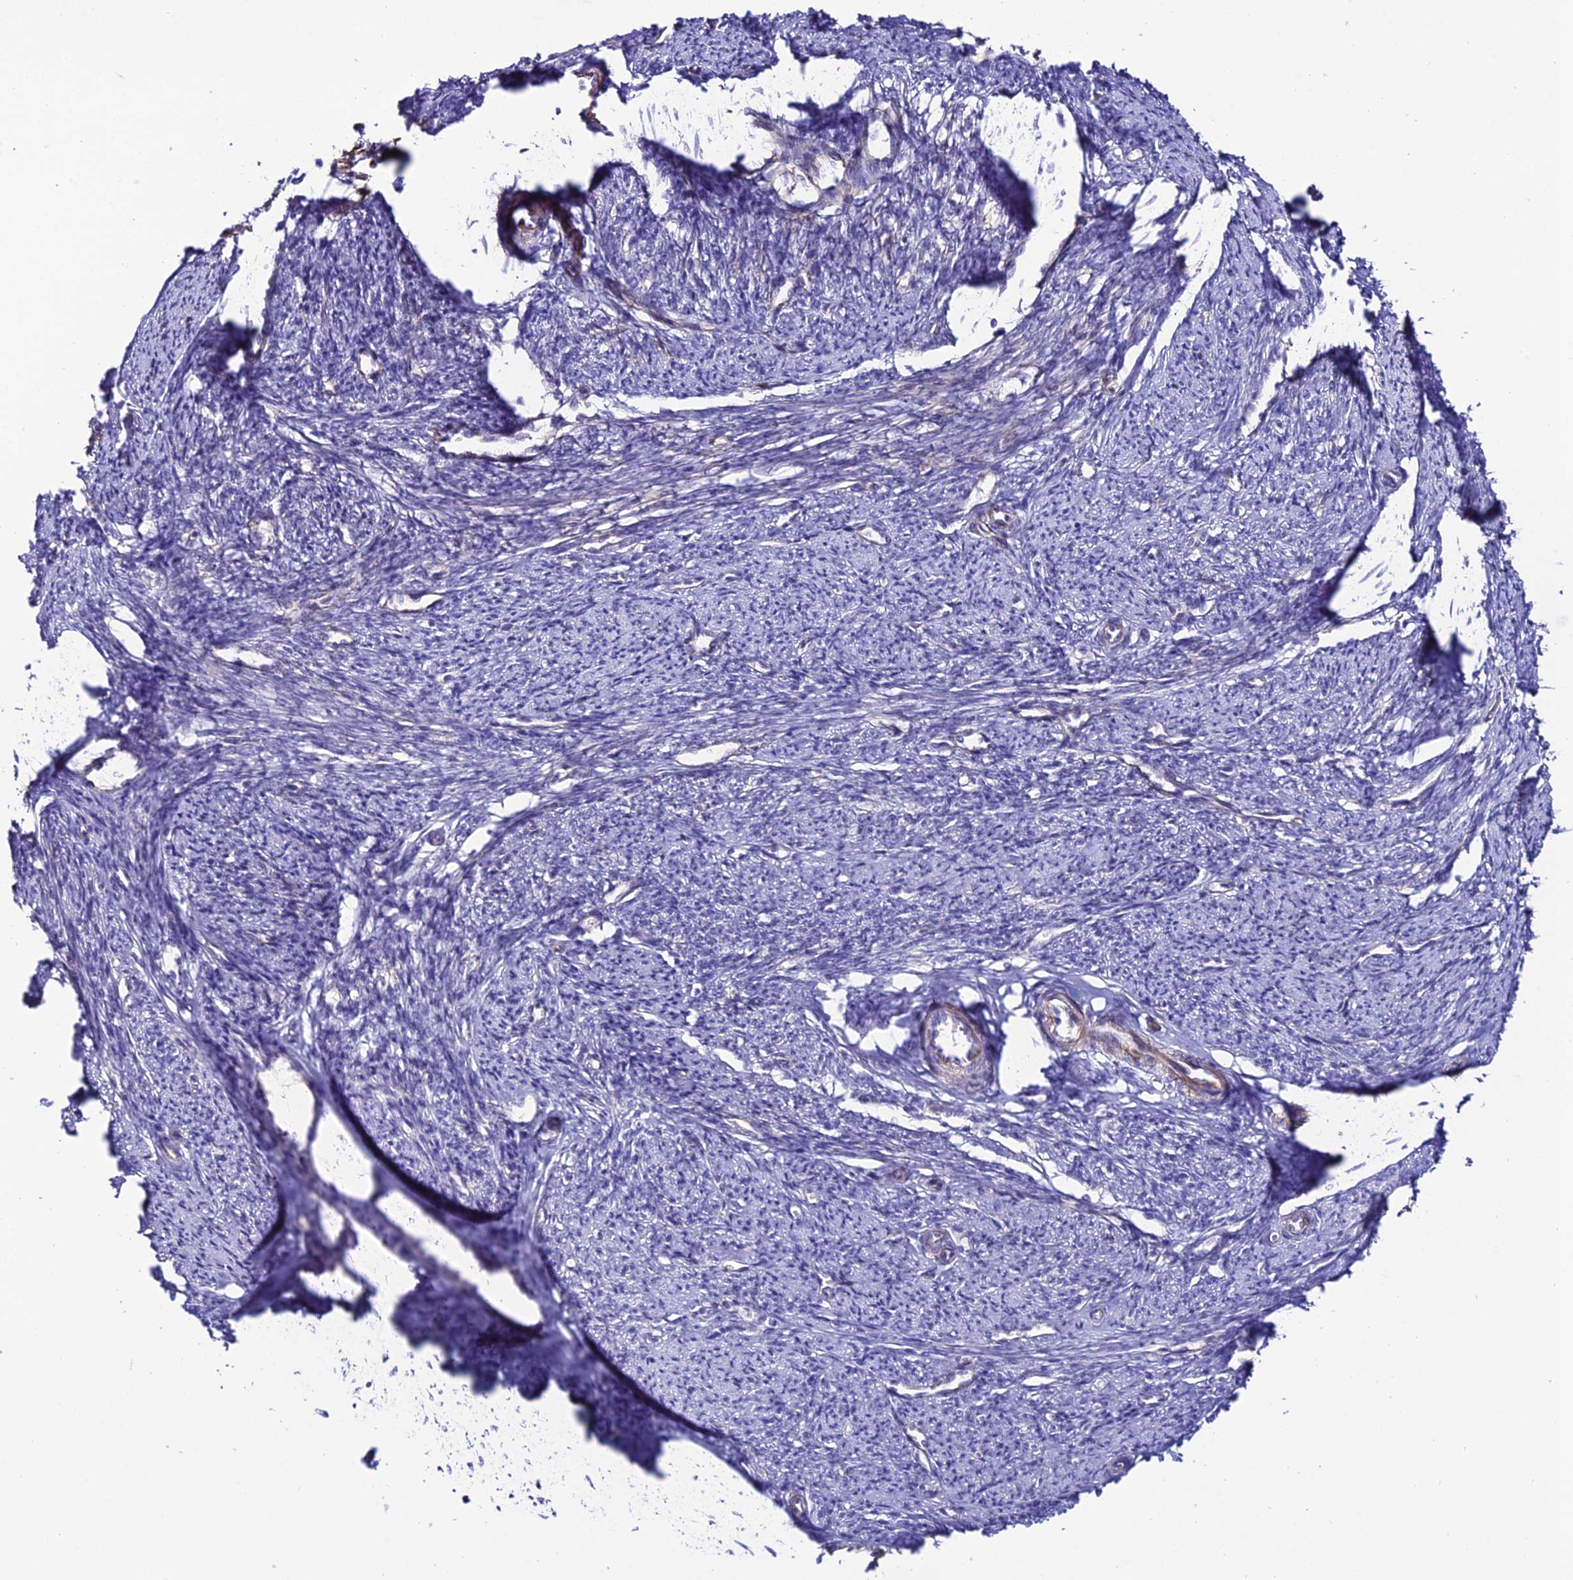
{"staining": {"intensity": "negative", "quantity": "none", "location": "none"}, "tissue": "smooth muscle", "cell_type": "Smooth muscle cells", "image_type": "normal", "snomed": [{"axis": "morphology", "description": "Normal tissue, NOS"}, {"axis": "topography", "description": "Smooth muscle"}, {"axis": "topography", "description": "Uterus"}], "caption": "Immunohistochemistry (IHC) photomicrograph of benign smooth muscle stained for a protein (brown), which reveals no positivity in smooth muscle cells. (DAB (3,3'-diaminobenzidine) IHC with hematoxylin counter stain).", "gene": "SYT15B", "patient": {"sex": "female", "age": 59}}